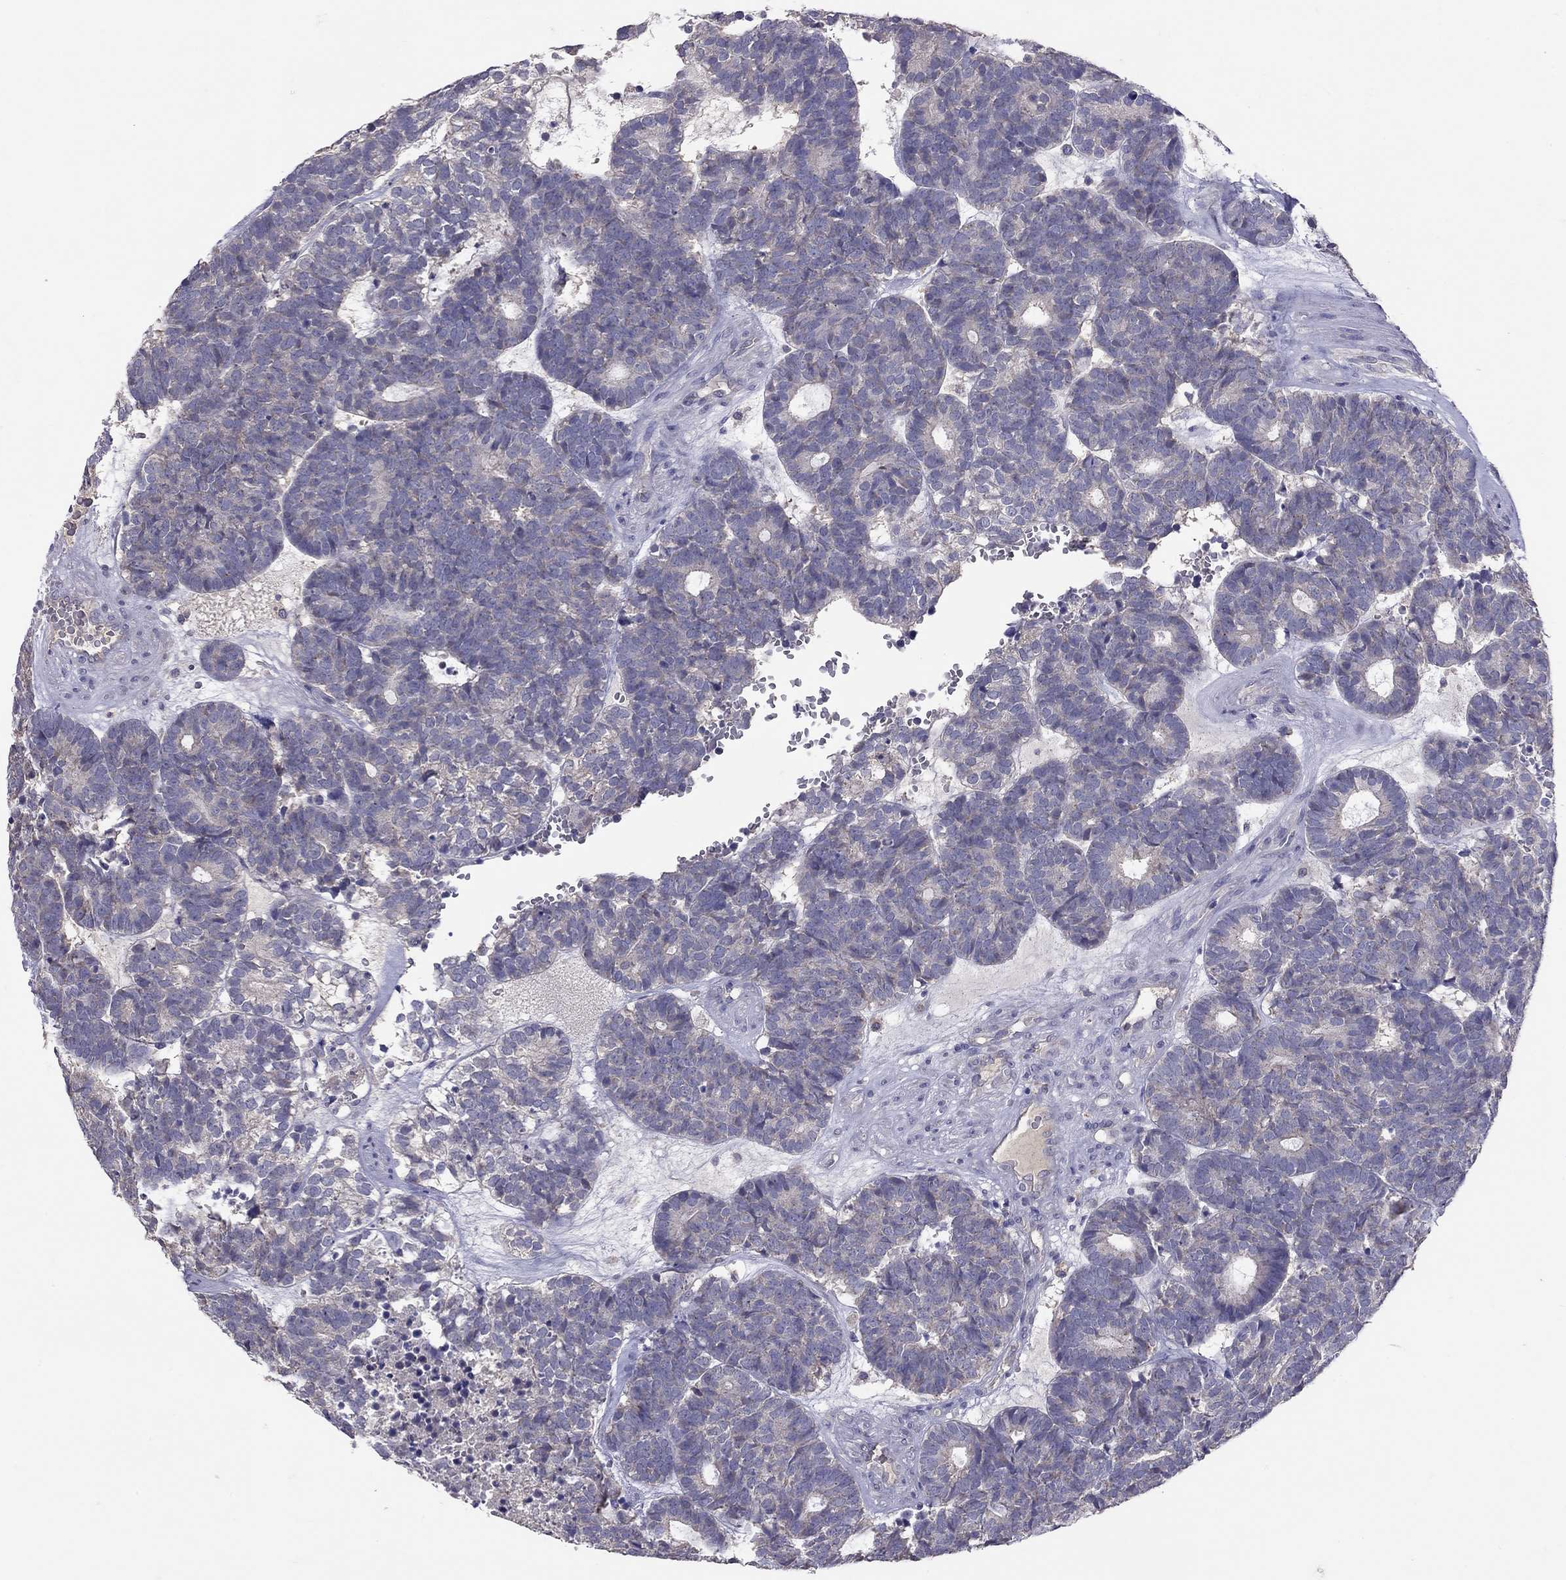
{"staining": {"intensity": "negative", "quantity": "none", "location": "none"}, "tissue": "head and neck cancer", "cell_type": "Tumor cells", "image_type": "cancer", "snomed": [{"axis": "morphology", "description": "Adenocarcinoma, NOS"}, {"axis": "topography", "description": "Head-Neck"}], "caption": "DAB immunohistochemical staining of adenocarcinoma (head and neck) exhibits no significant expression in tumor cells.", "gene": "RTP5", "patient": {"sex": "female", "age": 81}}